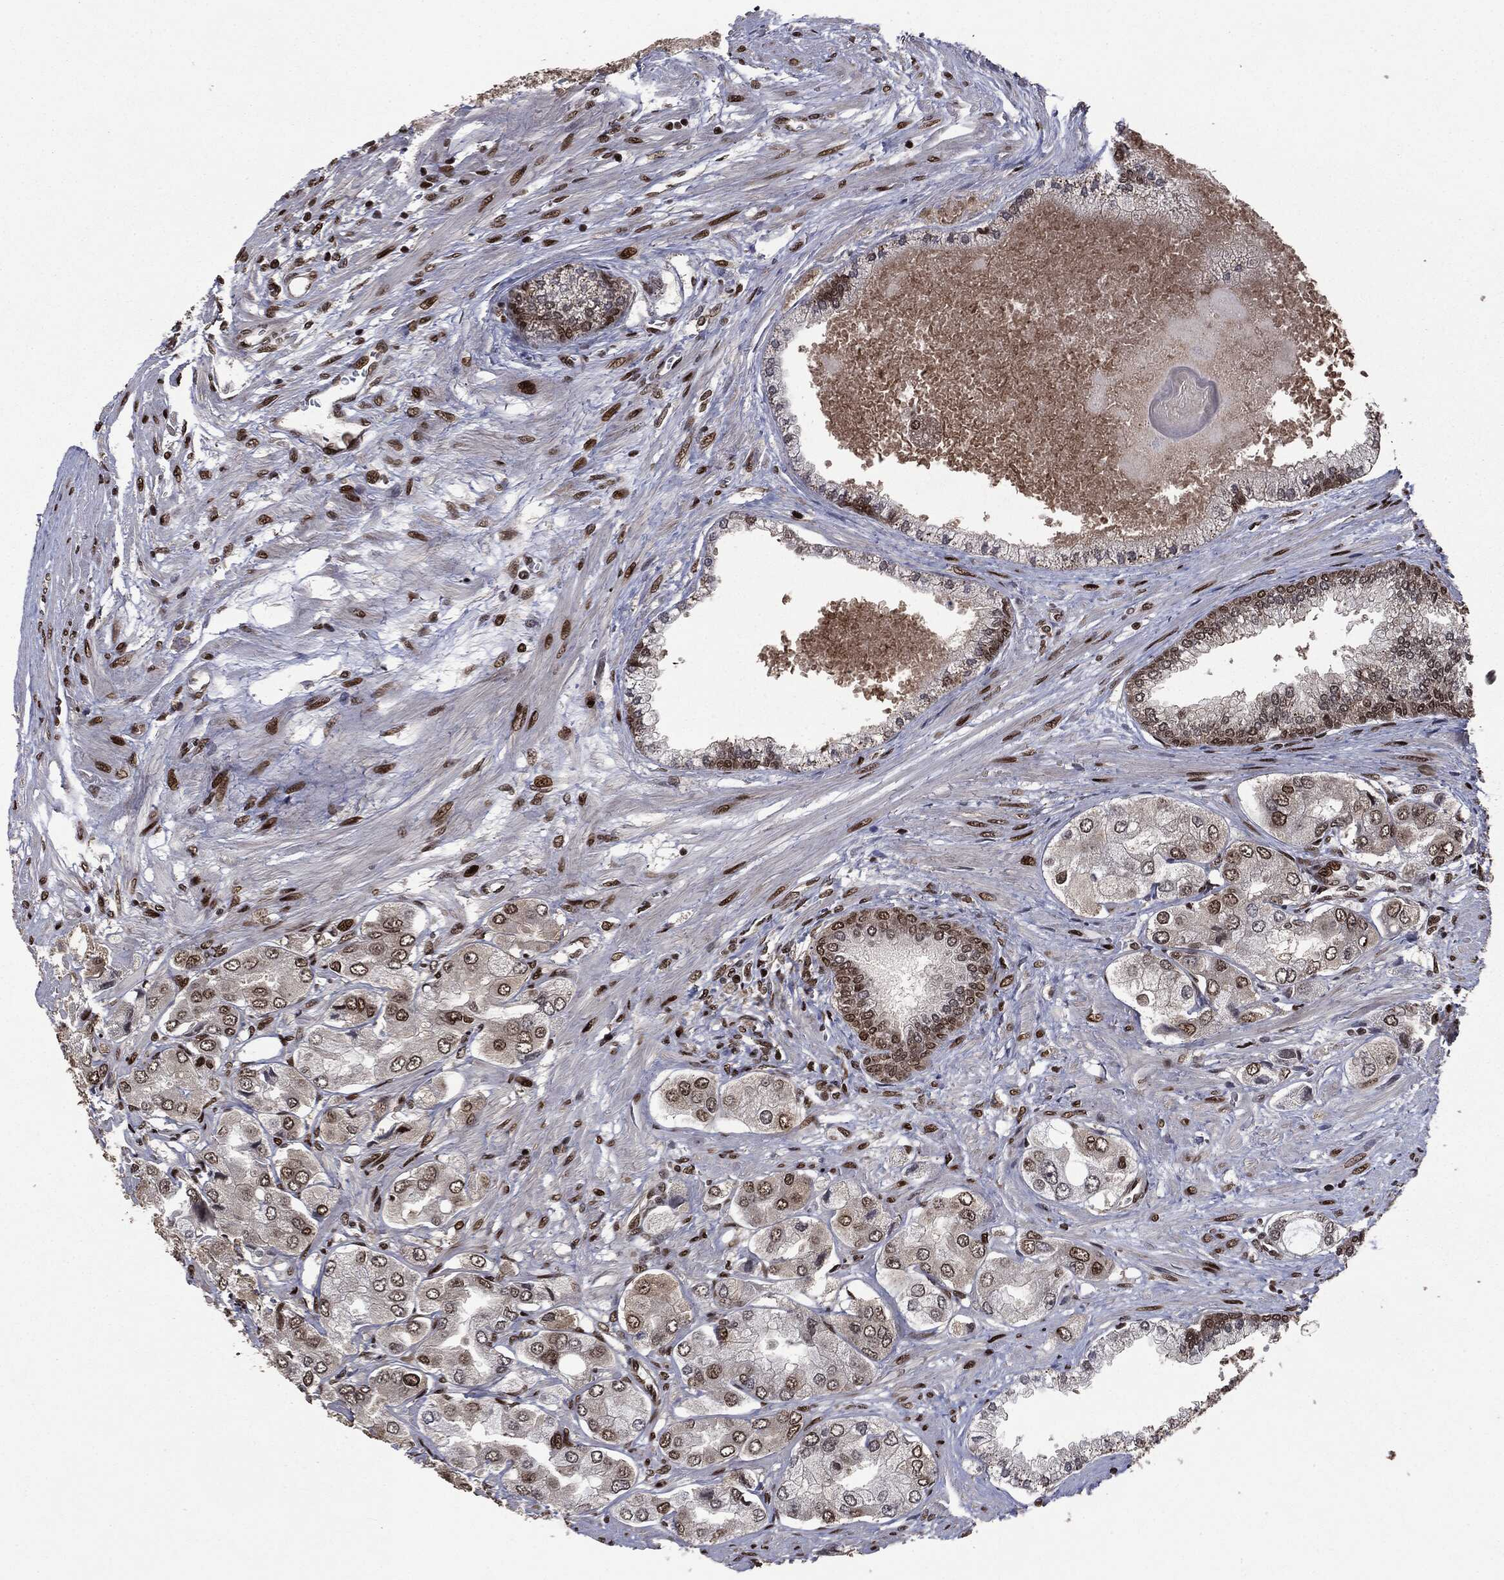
{"staining": {"intensity": "strong", "quantity": "25%-75%", "location": "nuclear"}, "tissue": "prostate cancer", "cell_type": "Tumor cells", "image_type": "cancer", "snomed": [{"axis": "morphology", "description": "Adenocarcinoma, Low grade"}, {"axis": "topography", "description": "Prostate"}], "caption": "Prostate low-grade adenocarcinoma was stained to show a protein in brown. There is high levels of strong nuclear staining in about 25%-75% of tumor cells.", "gene": "DVL2", "patient": {"sex": "male", "age": 69}}